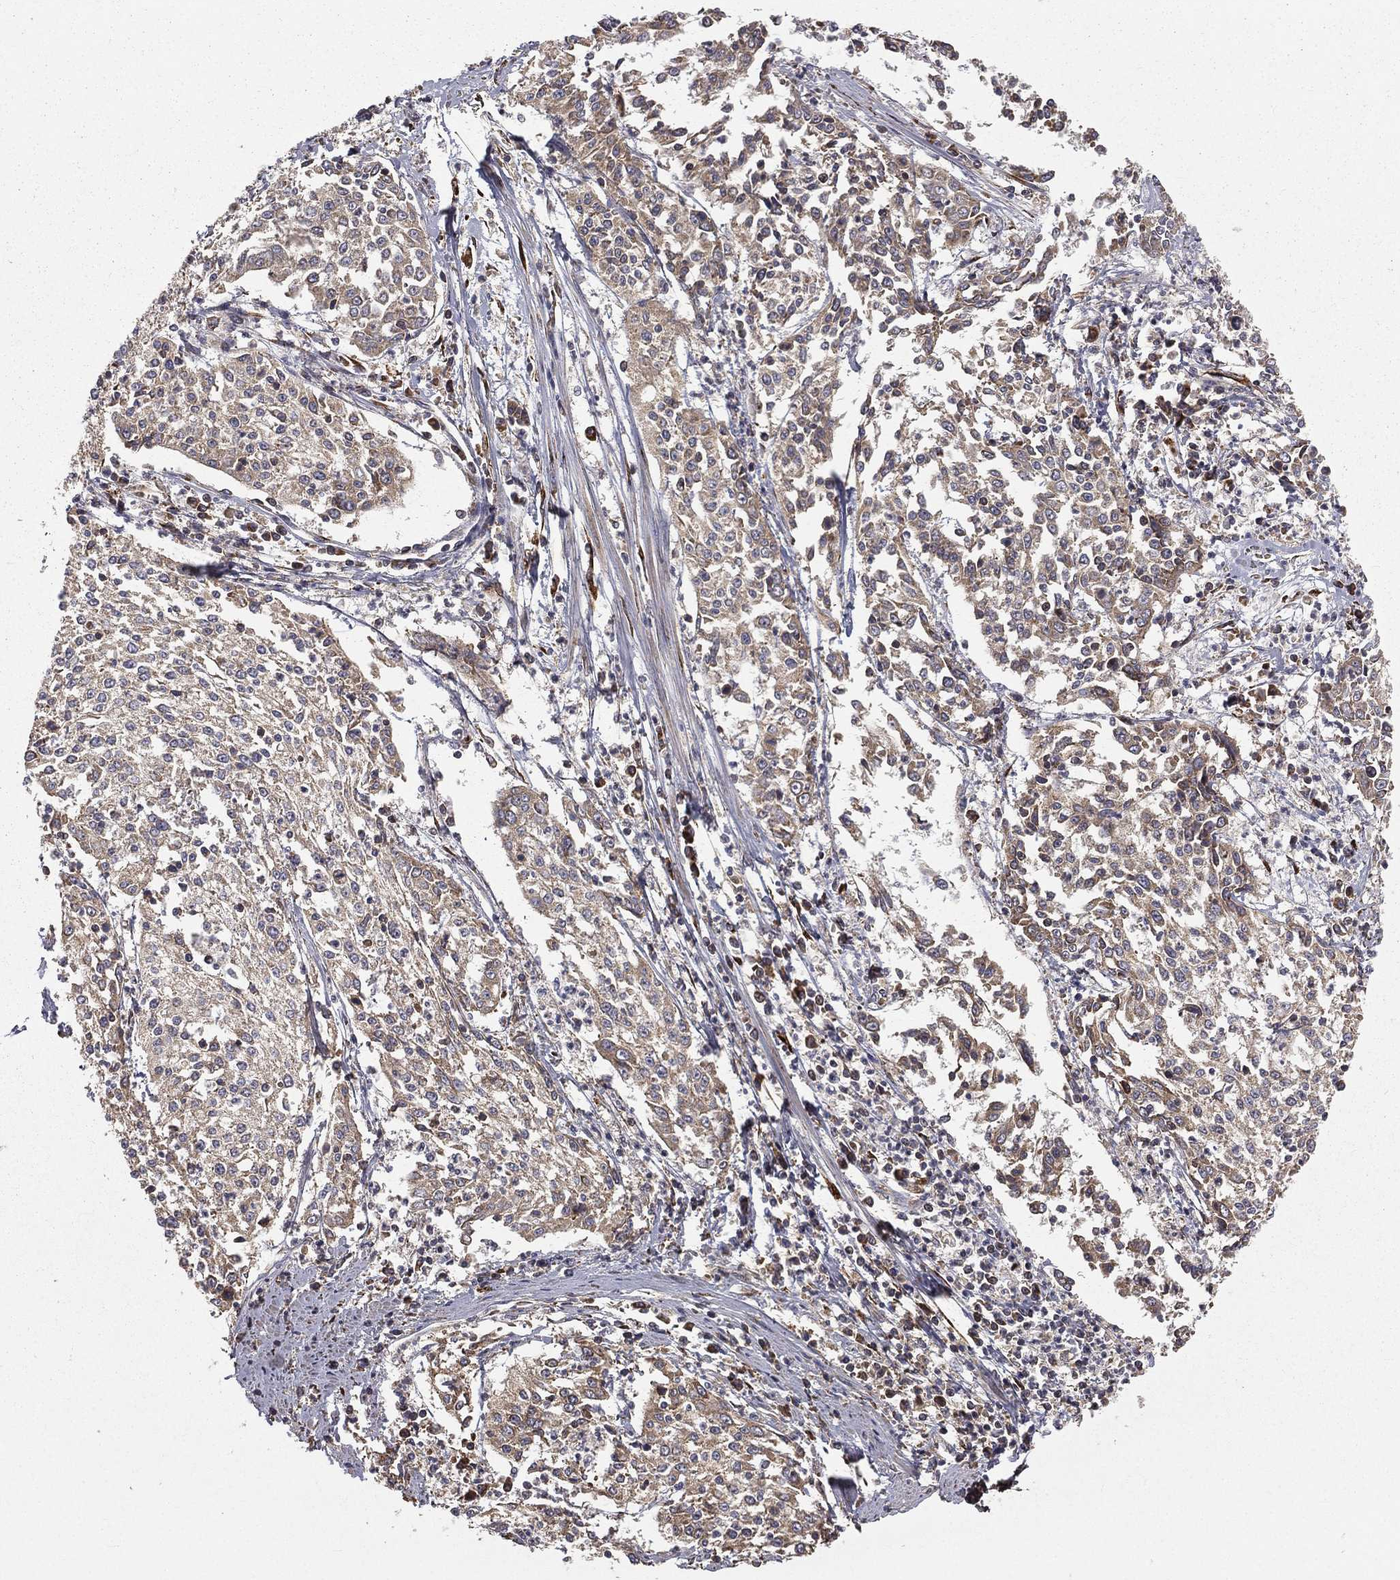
{"staining": {"intensity": "weak", "quantity": ">75%", "location": "cytoplasmic/membranous"}, "tissue": "cervical cancer", "cell_type": "Tumor cells", "image_type": "cancer", "snomed": [{"axis": "morphology", "description": "Squamous cell carcinoma, NOS"}, {"axis": "topography", "description": "Cervix"}], "caption": "Cervical cancer (squamous cell carcinoma) stained with a brown dye exhibits weak cytoplasmic/membranous positive positivity in approximately >75% of tumor cells.", "gene": "OLFML1", "patient": {"sex": "female", "age": 41}}